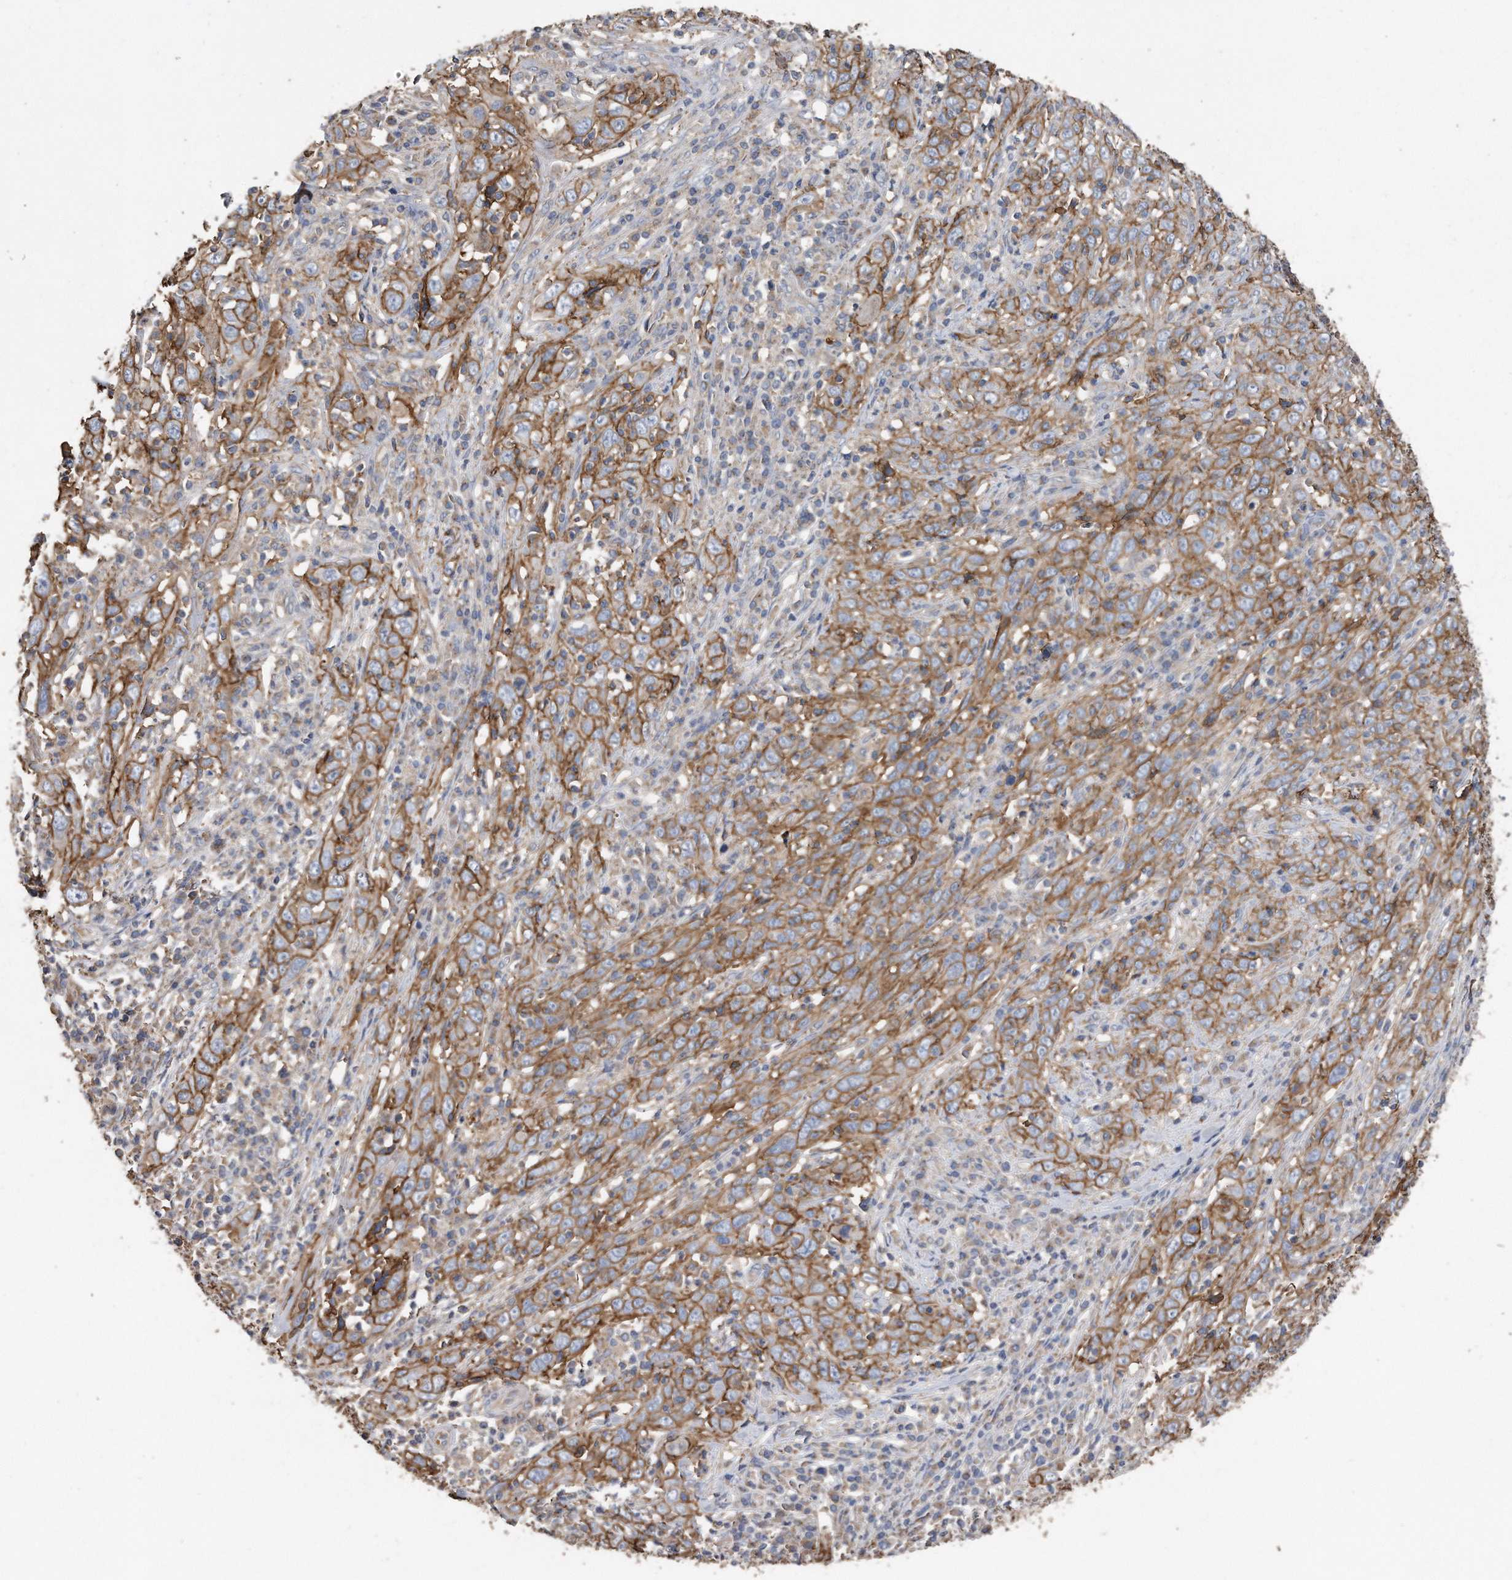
{"staining": {"intensity": "moderate", "quantity": ">75%", "location": "cytoplasmic/membranous"}, "tissue": "cervical cancer", "cell_type": "Tumor cells", "image_type": "cancer", "snomed": [{"axis": "morphology", "description": "Squamous cell carcinoma, NOS"}, {"axis": "topography", "description": "Cervix"}], "caption": "Immunohistochemistry (IHC) staining of cervical squamous cell carcinoma, which reveals medium levels of moderate cytoplasmic/membranous positivity in about >75% of tumor cells indicating moderate cytoplasmic/membranous protein staining. The staining was performed using DAB (3,3'-diaminobenzidine) (brown) for protein detection and nuclei were counterstained in hematoxylin (blue).", "gene": "CDCP1", "patient": {"sex": "female", "age": 46}}